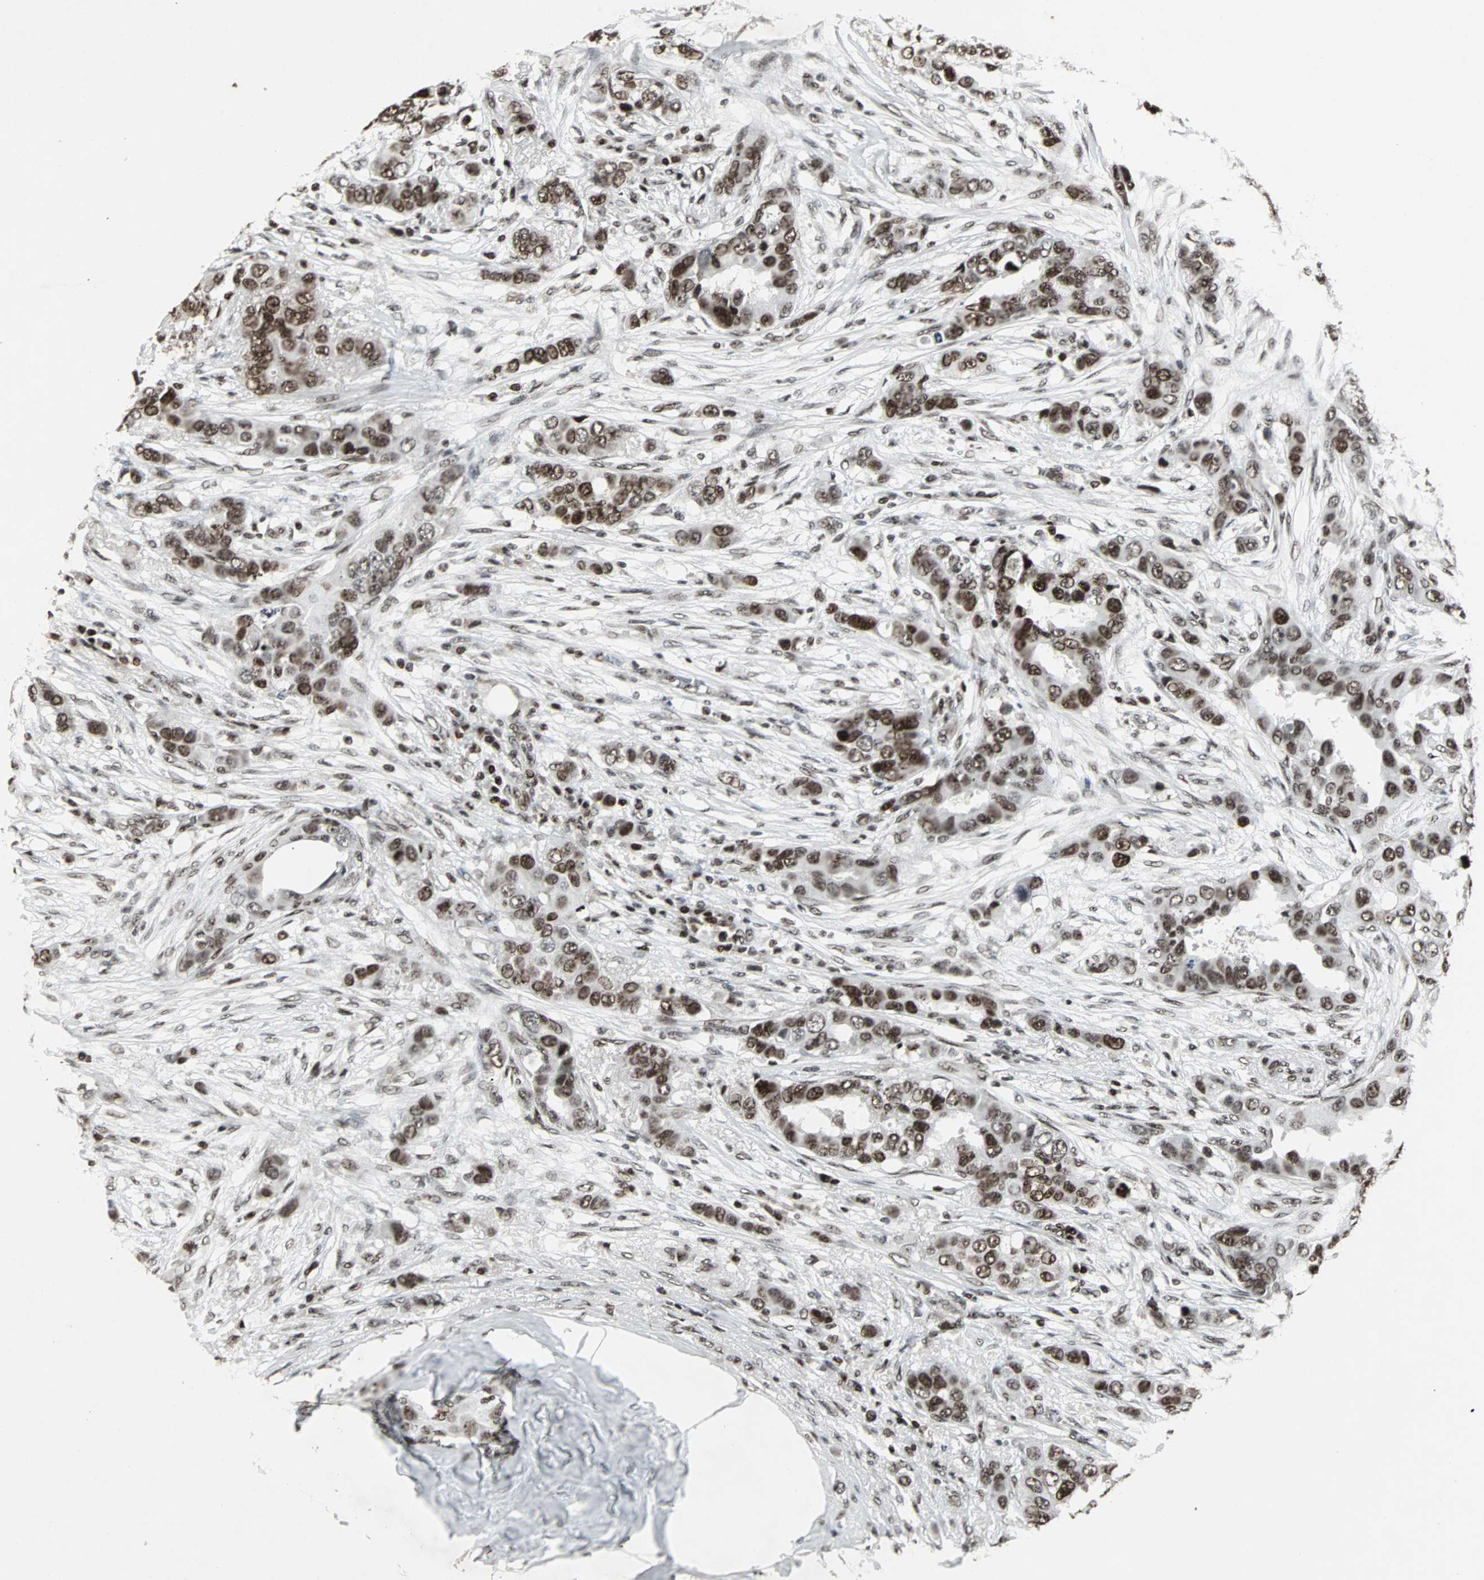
{"staining": {"intensity": "moderate", "quantity": ">75%", "location": "nuclear"}, "tissue": "breast cancer", "cell_type": "Tumor cells", "image_type": "cancer", "snomed": [{"axis": "morphology", "description": "Duct carcinoma"}, {"axis": "topography", "description": "Breast"}], "caption": "Immunohistochemistry image of neoplastic tissue: human intraductal carcinoma (breast) stained using immunohistochemistry (IHC) reveals medium levels of moderate protein expression localized specifically in the nuclear of tumor cells, appearing as a nuclear brown color.", "gene": "PNKP", "patient": {"sex": "female", "age": 50}}